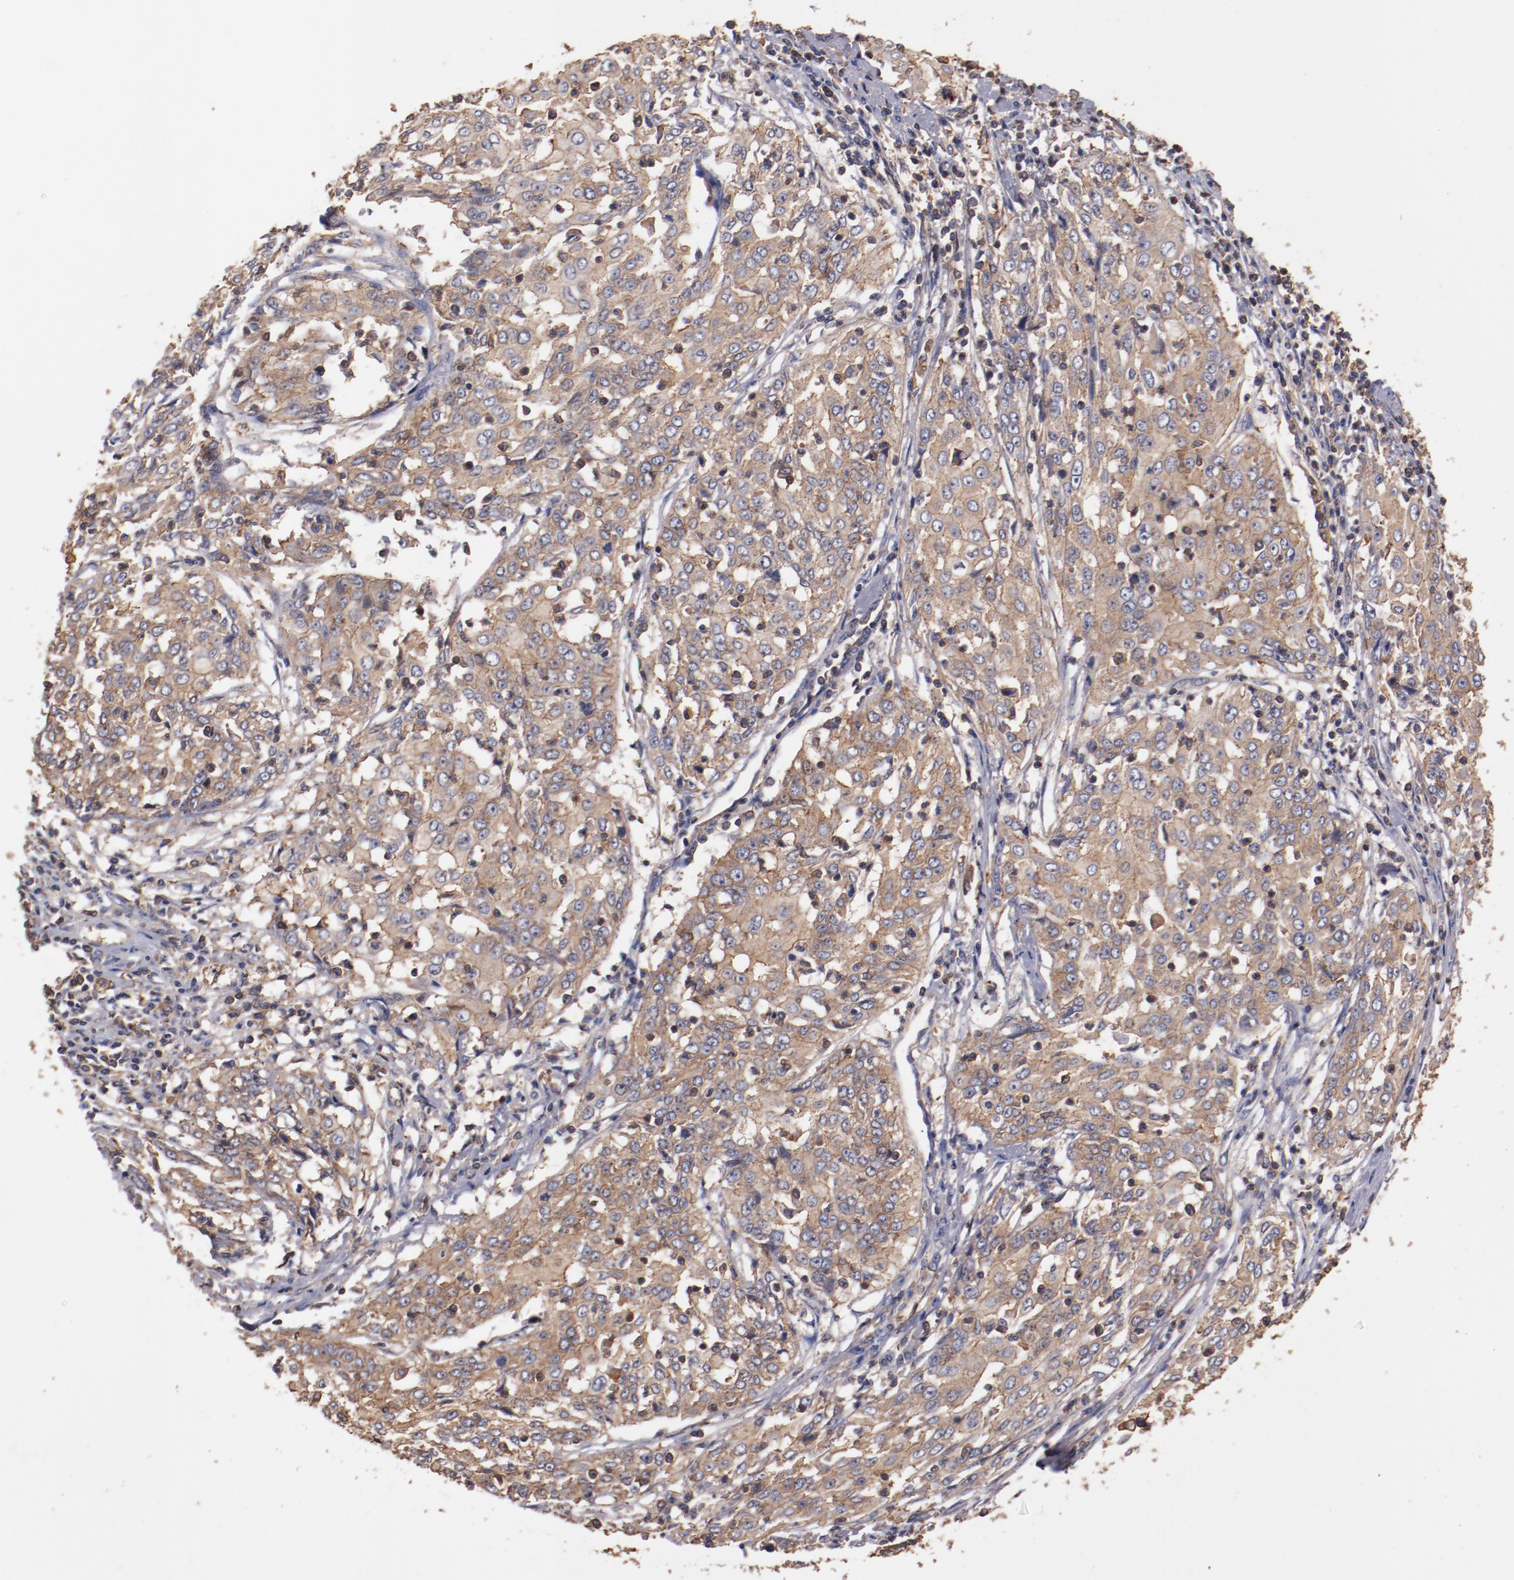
{"staining": {"intensity": "weak", "quantity": ">75%", "location": "cytoplasmic/membranous"}, "tissue": "cervical cancer", "cell_type": "Tumor cells", "image_type": "cancer", "snomed": [{"axis": "morphology", "description": "Squamous cell carcinoma, NOS"}, {"axis": "topography", "description": "Cervix"}], "caption": "Immunohistochemical staining of human cervical cancer reveals weak cytoplasmic/membranous protein staining in approximately >75% of tumor cells. The protein of interest is shown in brown color, while the nuclei are stained blue.", "gene": "TMOD3", "patient": {"sex": "female", "age": 39}}